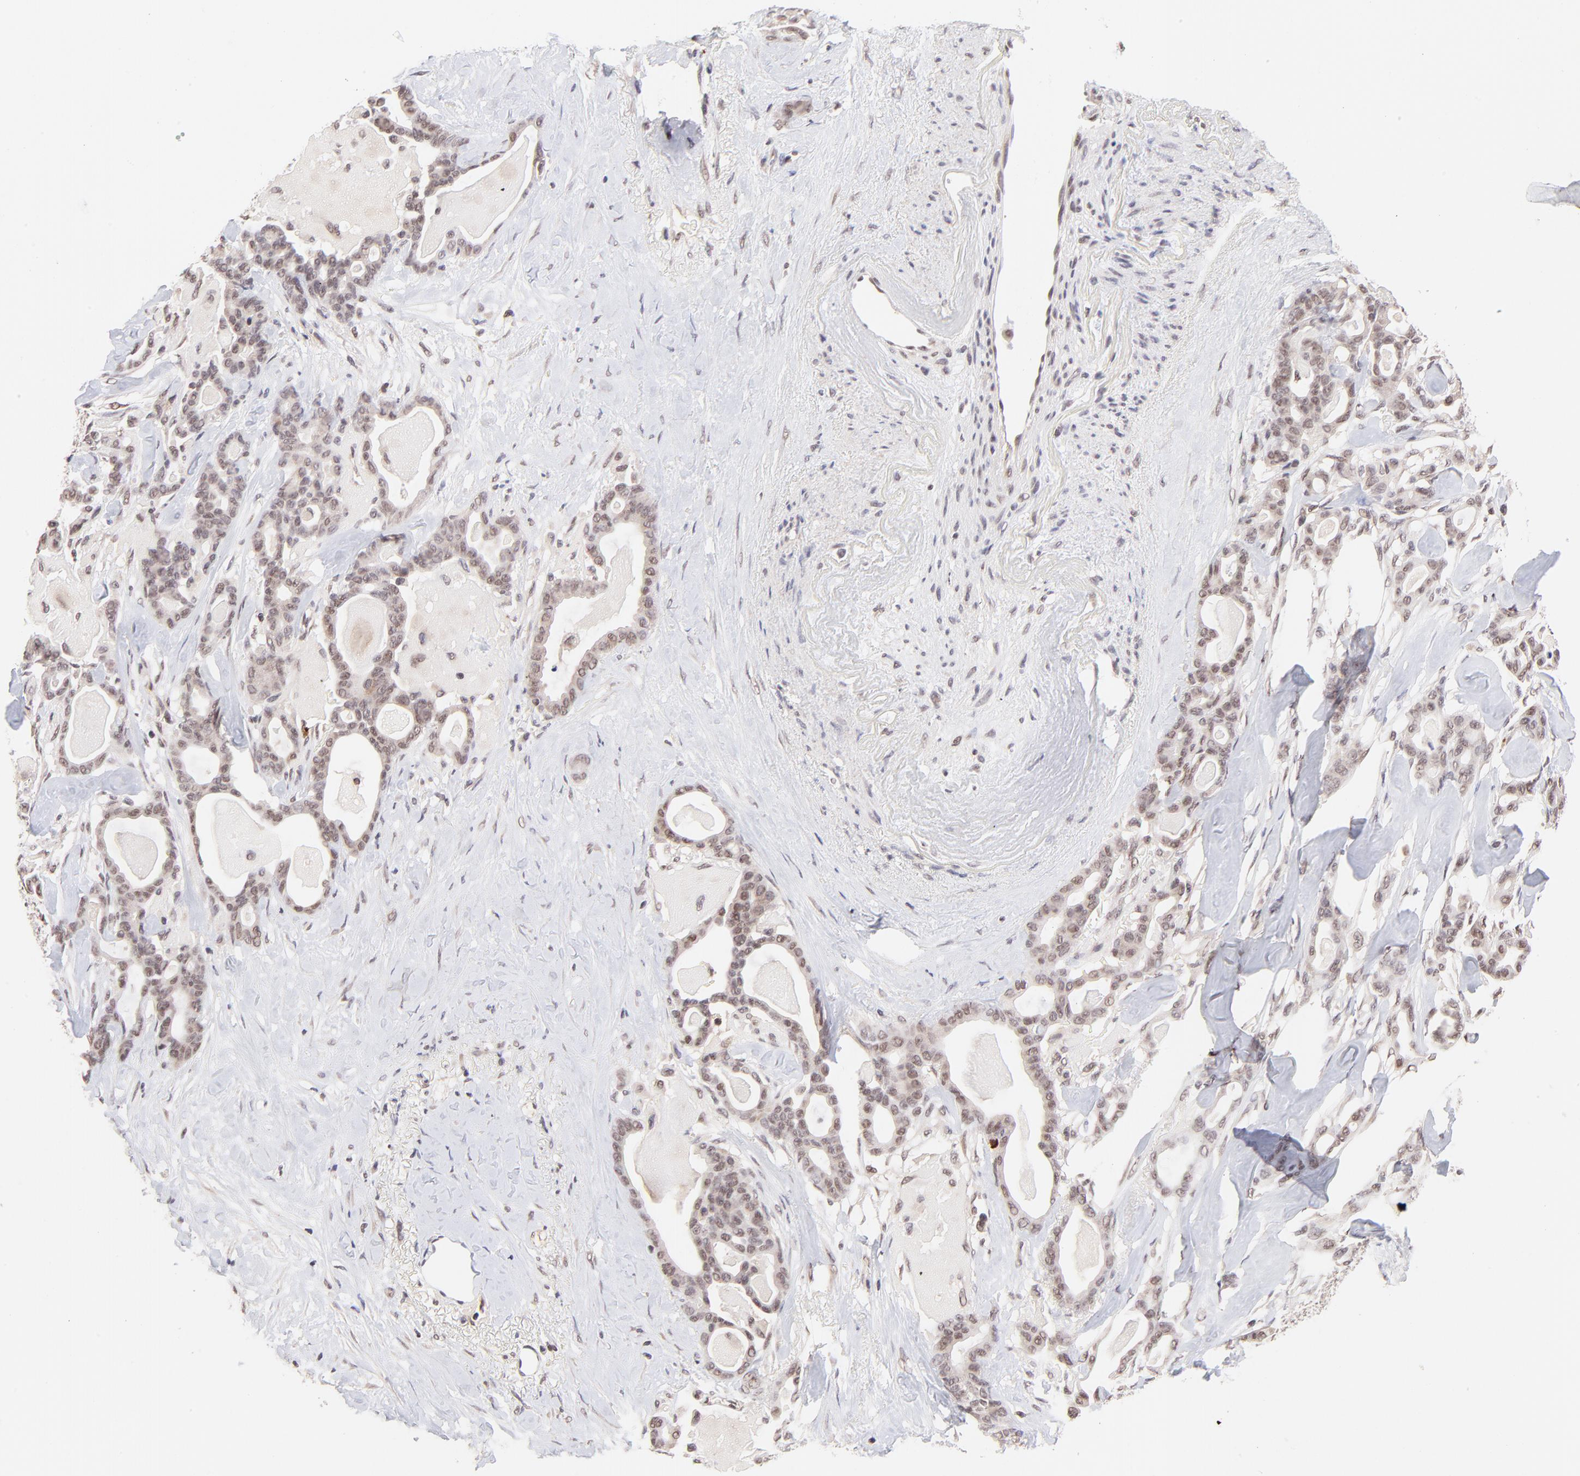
{"staining": {"intensity": "weak", "quantity": ">75%", "location": "nuclear"}, "tissue": "pancreatic cancer", "cell_type": "Tumor cells", "image_type": "cancer", "snomed": [{"axis": "morphology", "description": "Adenocarcinoma, NOS"}, {"axis": "topography", "description": "Pancreas"}], "caption": "Pancreatic cancer (adenocarcinoma) stained with a brown dye demonstrates weak nuclear positive staining in approximately >75% of tumor cells.", "gene": "MED12", "patient": {"sex": "male", "age": 63}}